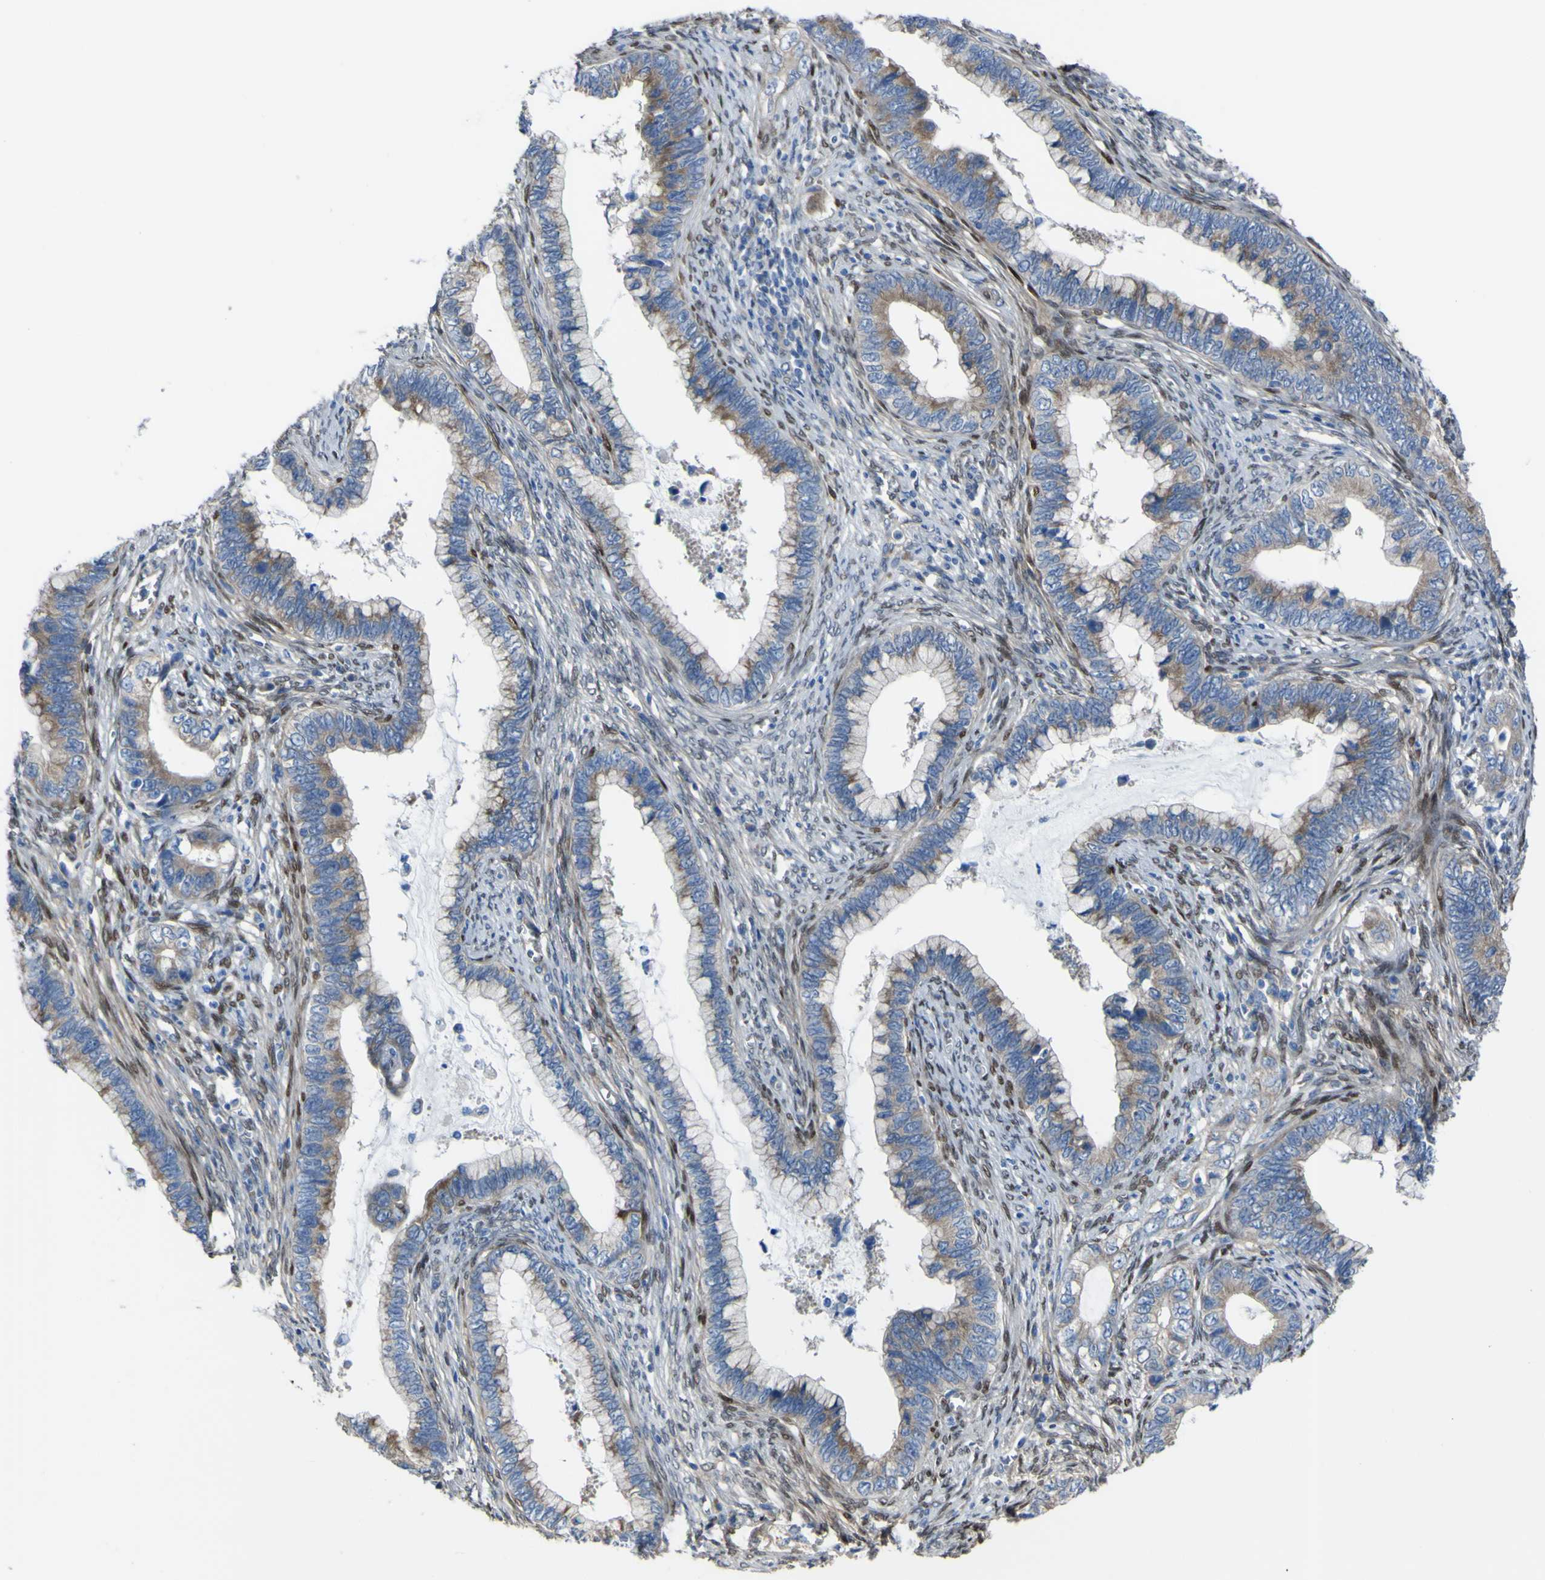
{"staining": {"intensity": "moderate", "quantity": ">75%", "location": "cytoplasmic/membranous"}, "tissue": "cervical cancer", "cell_type": "Tumor cells", "image_type": "cancer", "snomed": [{"axis": "morphology", "description": "Adenocarcinoma, NOS"}, {"axis": "topography", "description": "Cervix"}], "caption": "The image shows a brown stain indicating the presence of a protein in the cytoplasmic/membranous of tumor cells in adenocarcinoma (cervical).", "gene": "LRRN1", "patient": {"sex": "female", "age": 44}}